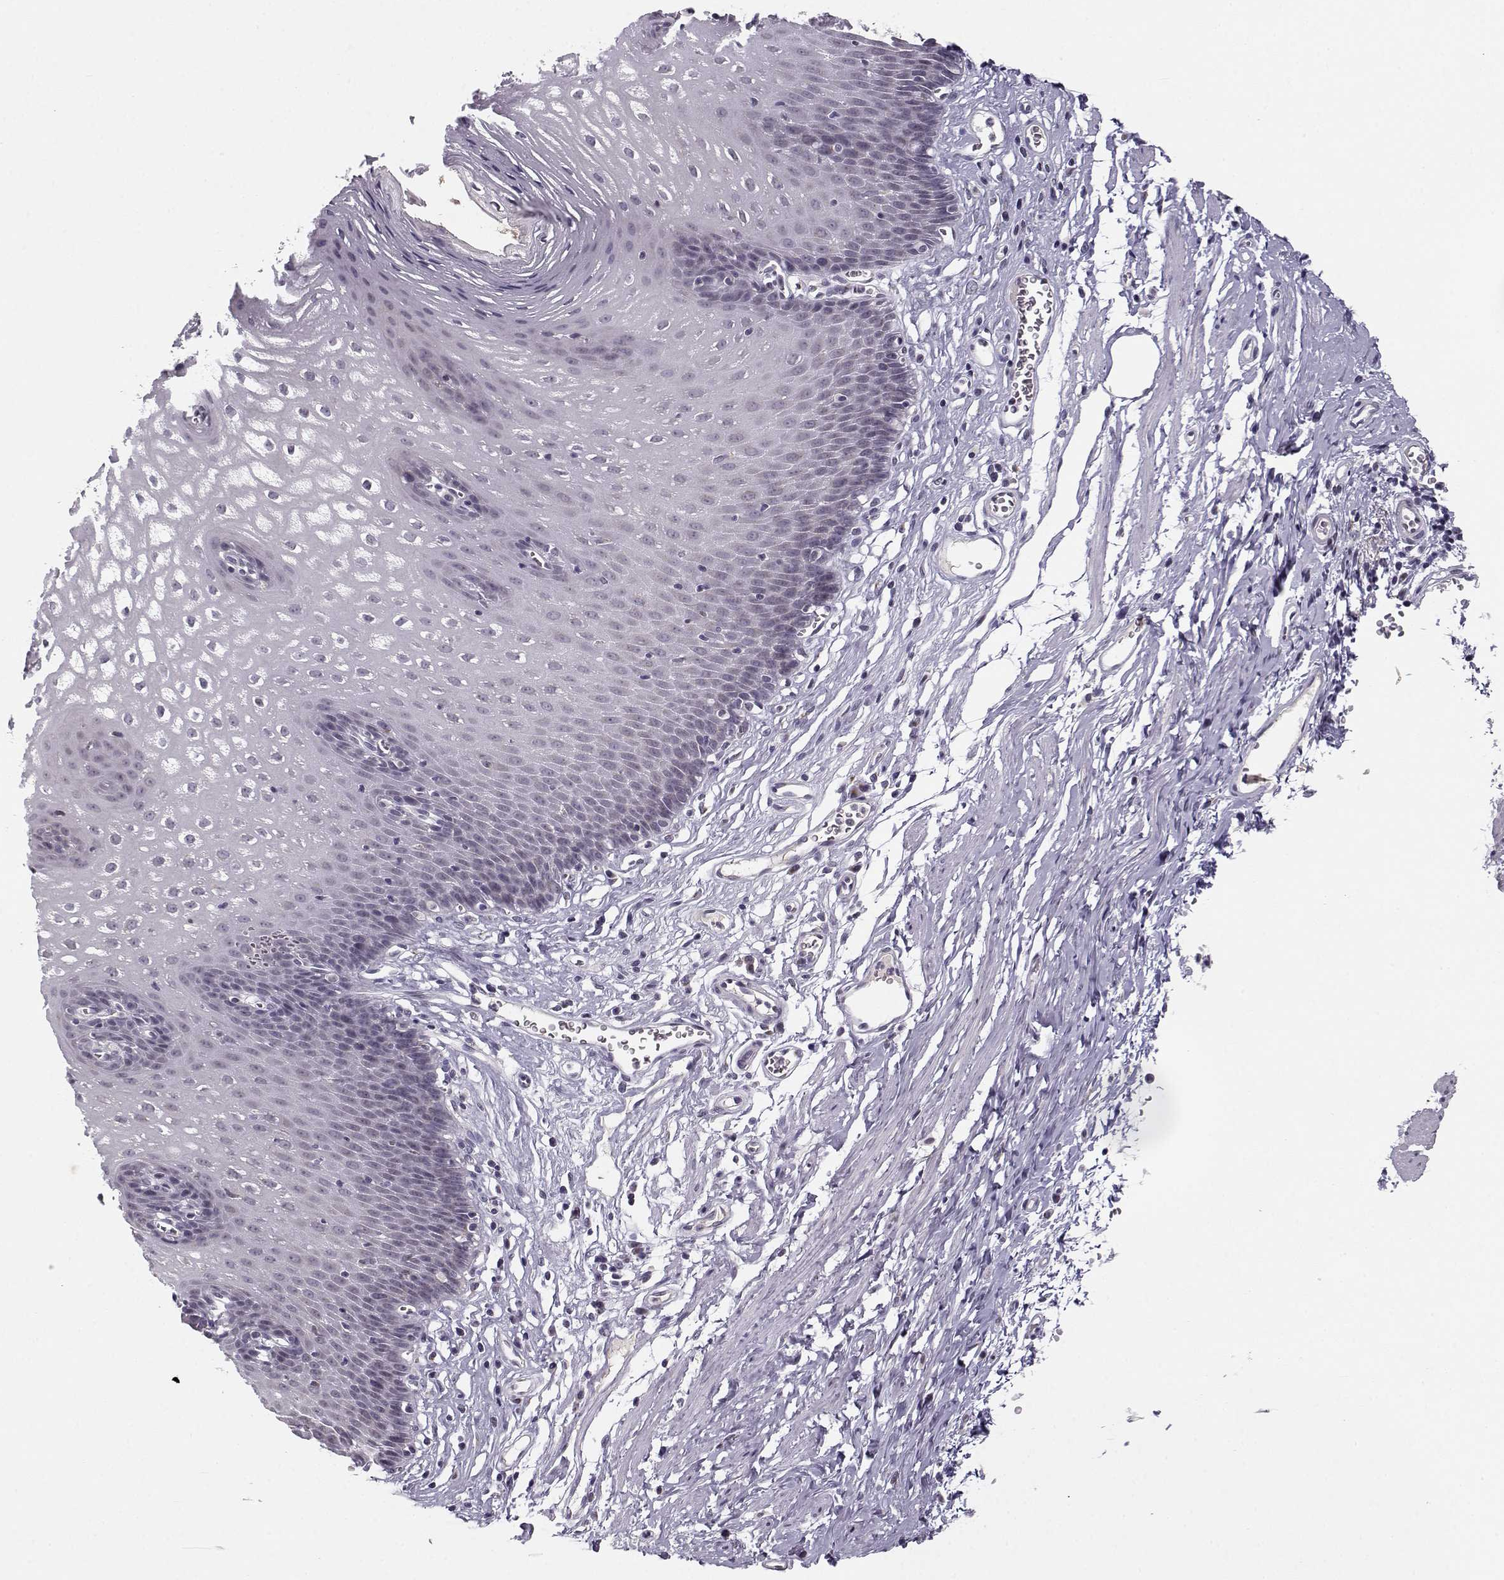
{"staining": {"intensity": "weak", "quantity": "25%-75%", "location": "cytoplasmic/membranous"}, "tissue": "esophagus", "cell_type": "Squamous epithelial cells", "image_type": "normal", "snomed": [{"axis": "morphology", "description": "Normal tissue, NOS"}, {"axis": "topography", "description": "Esophagus"}], "caption": "Normal esophagus demonstrates weak cytoplasmic/membranous positivity in about 25%-75% of squamous epithelial cells, visualized by immunohistochemistry. The protein of interest is stained brown, and the nuclei are stained in blue (DAB IHC with brightfield microscopy, high magnification).", "gene": "SLC4A5", "patient": {"sex": "male", "age": 72}}